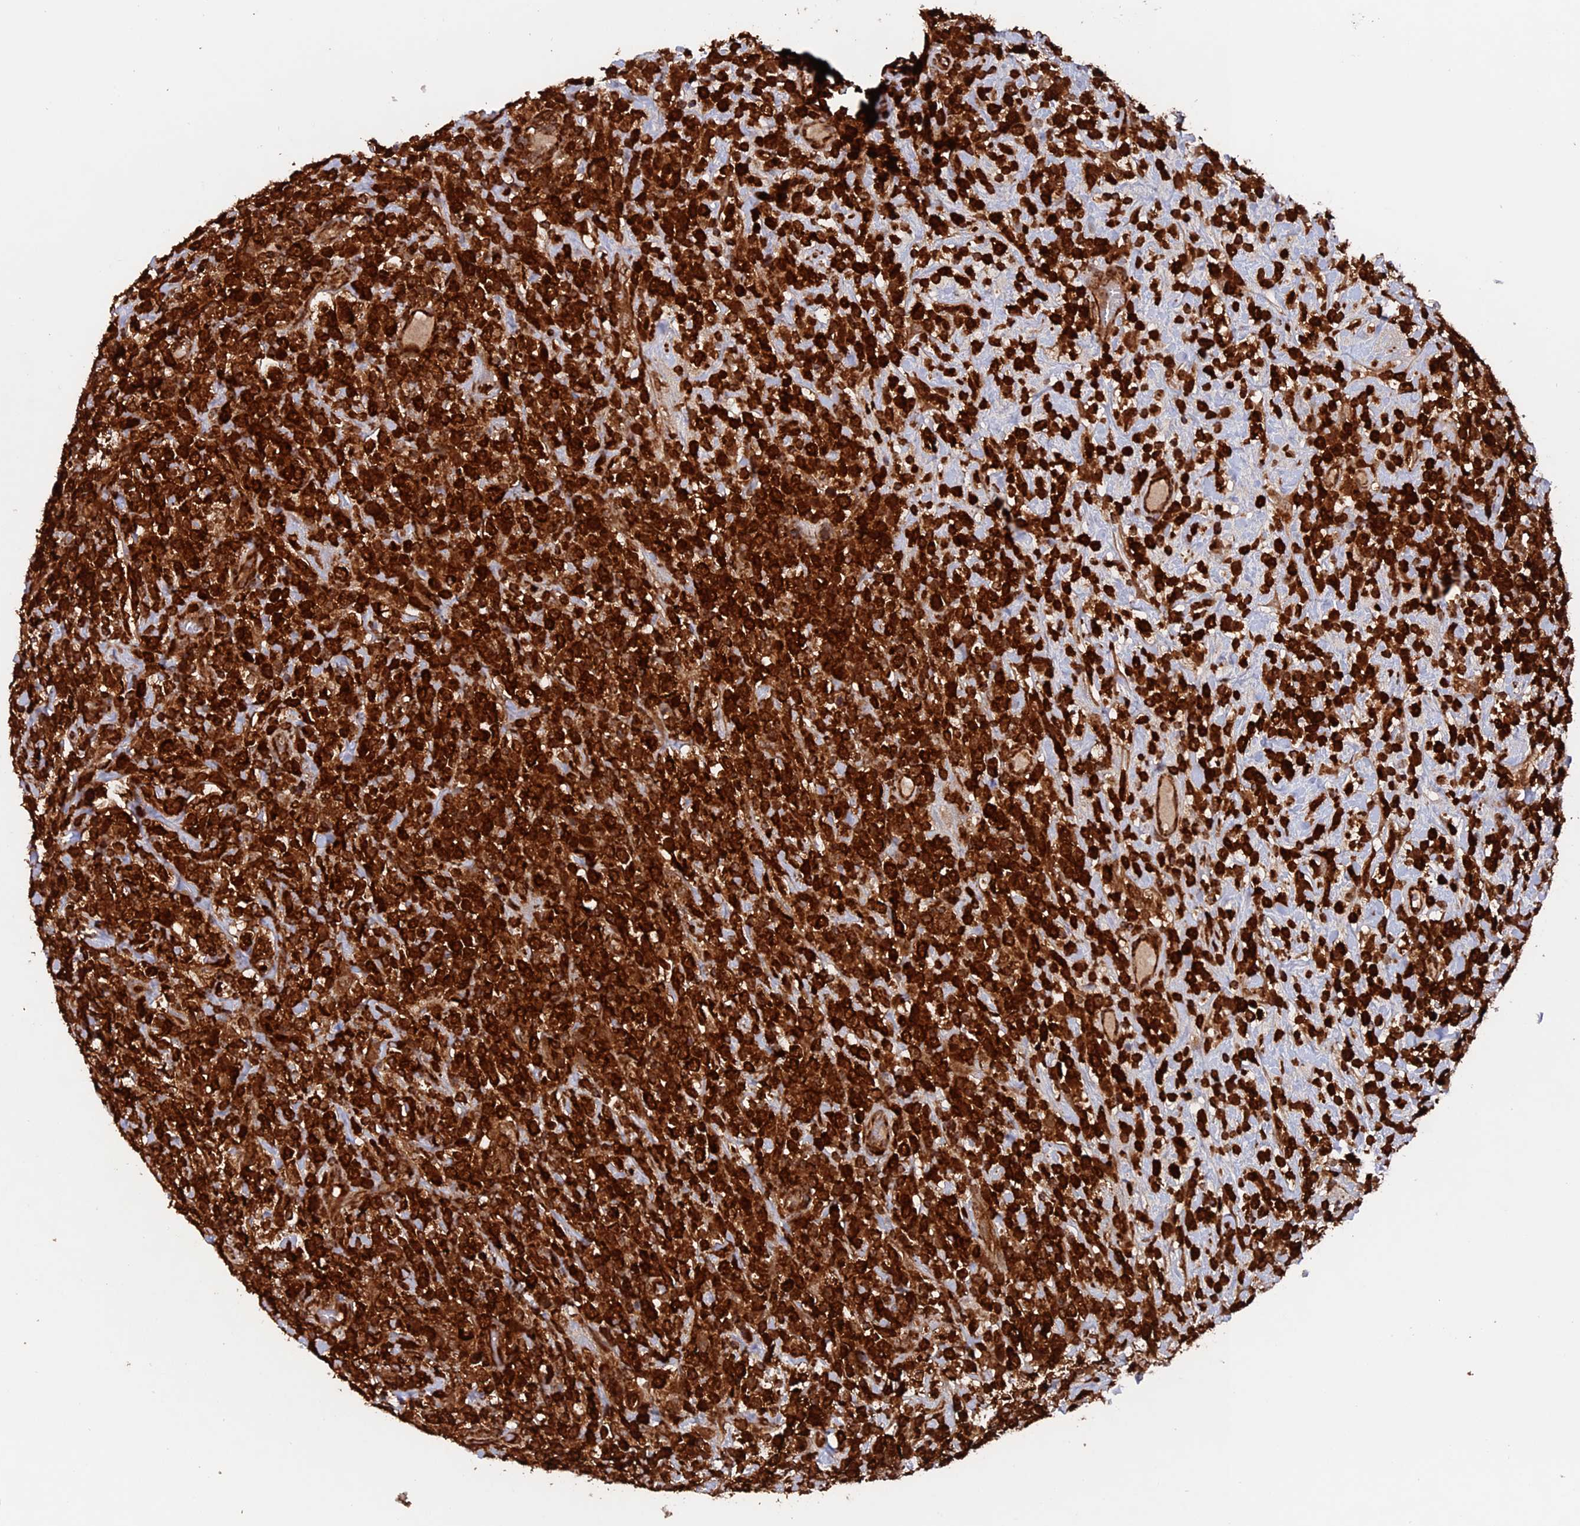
{"staining": {"intensity": "strong", "quantity": ">75%", "location": "cytoplasmic/membranous"}, "tissue": "lymphoma", "cell_type": "Tumor cells", "image_type": "cancer", "snomed": [{"axis": "morphology", "description": "Malignant lymphoma, non-Hodgkin's type, High grade"}, {"axis": "topography", "description": "Colon"}], "caption": "Immunohistochemical staining of lymphoma reveals high levels of strong cytoplasmic/membranous protein positivity in approximately >75% of tumor cells.", "gene": "DTYMK", "patient": {"sex": "female", "age": 53}}